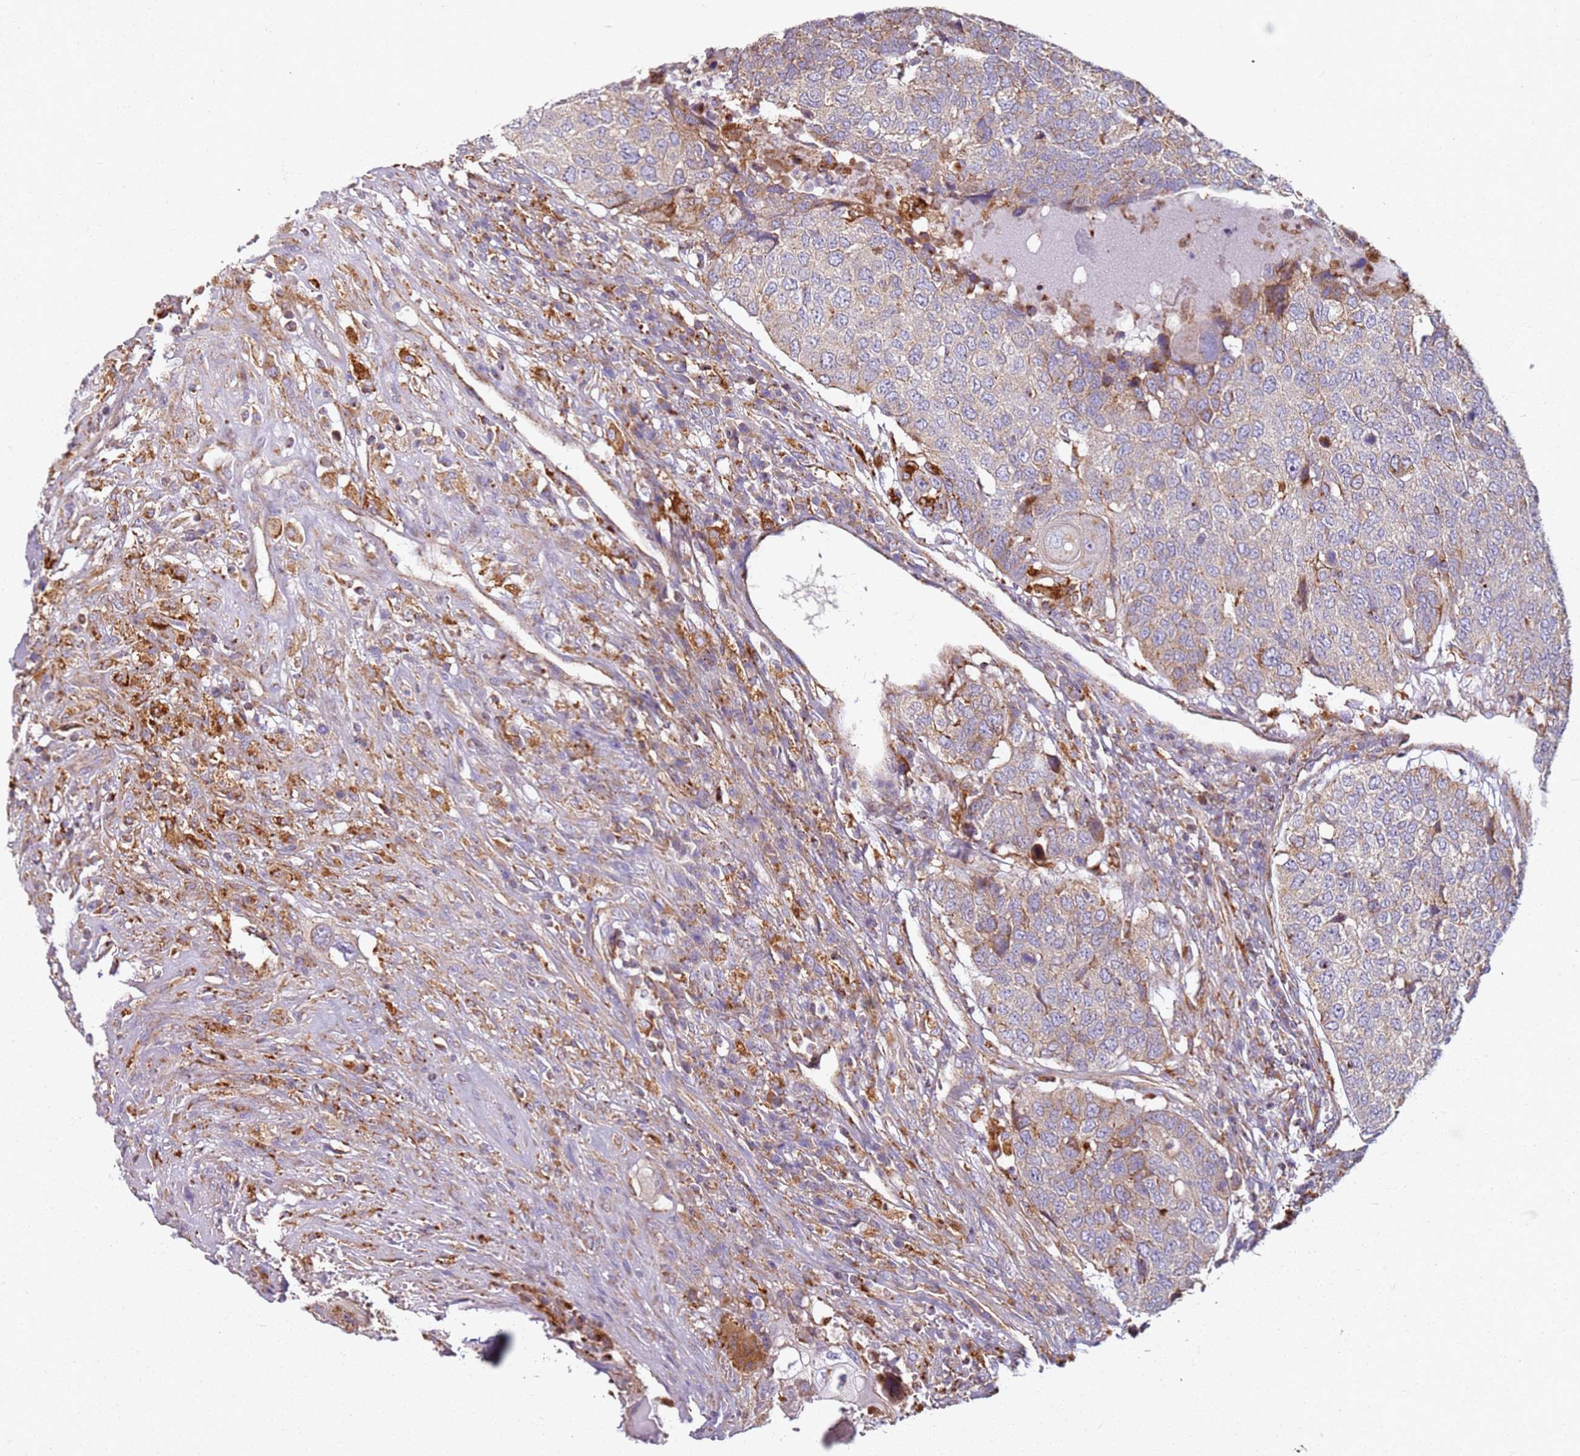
{"staining": {"intensity": "weak", "quantity": "25%-75%", "location": "cytoplasmic/membranous"}, "tissue": "head and neck cancer", "cell_type": "Tumor cells", "image_type": "cancer", "snomed": [{"axis": "morphology", "description": "Squamous cell carcinoma, NOS"}, {"axis": "topography", "description": "Head-Neck"}], "caption": "Protein expression analysis of human head and neck cancer reveals weak cytoplasmic/membranous positivity in about 25%-75% of tumor cells.", "gene": "PROKR2", "patient": {"sex": "male", "age": 66}}